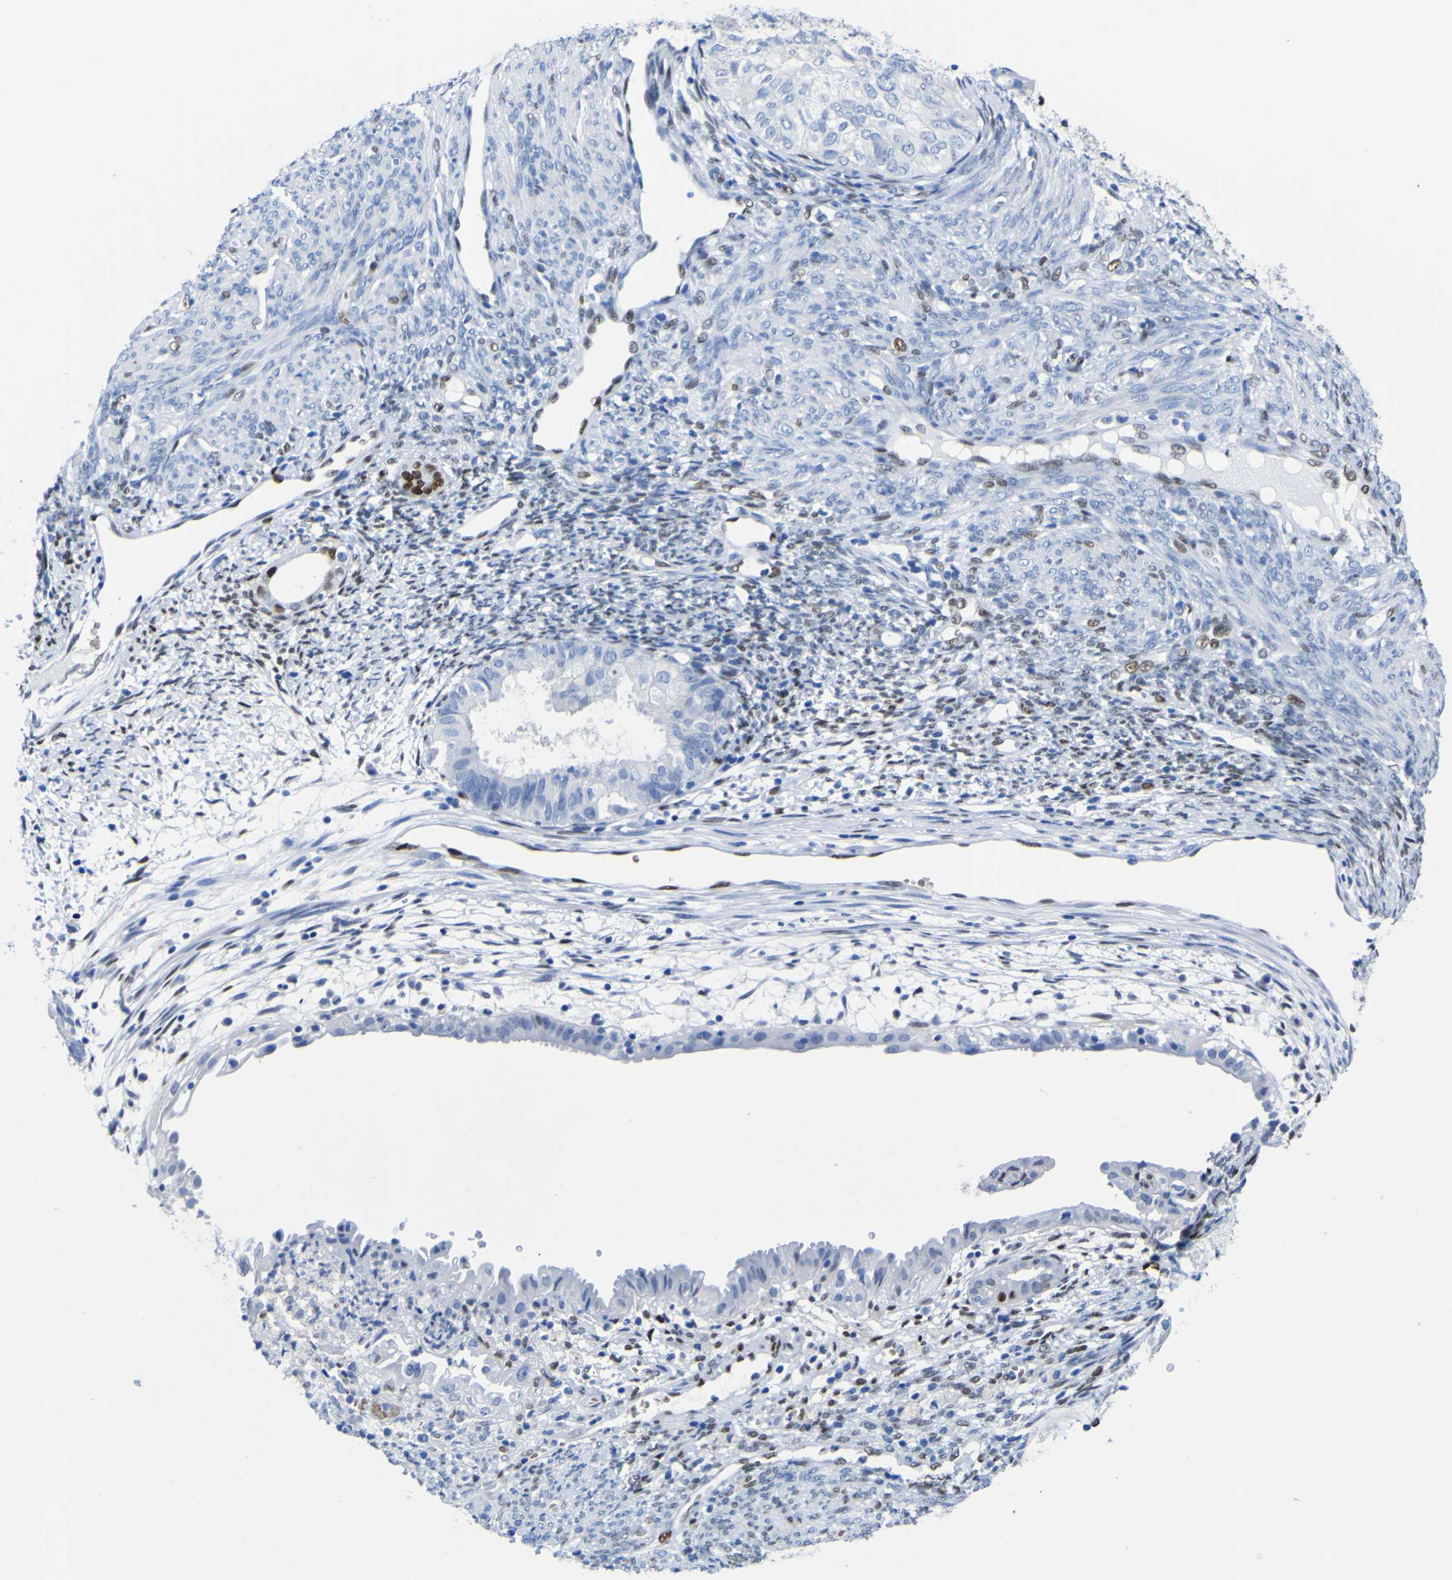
{"staining": {"intensity": "negative", "quantity": "none", "location": "none"}, "tissue": "cervical cancer", "cell_type": "Tumor cells", "image_type": "cancer", "snomed": [{"axis": "morphology", "description": "Normal tissue, NOS"}, {"axis": "morphology", "description": "Adenocarcinoma, NOS"}, {"axis": "topography", "description": "Cervix"}, {"axis": "topography", "description": "Endometrium"}], "caption": "An image of adenocarcinoma (cervical) stained for a protein demonstrates no brown staining in tumor cells. (Stains: DAB (3,3'-diaminobenzidine) immunohistochemistry with hematoxylin counter stain, Microscopy: brightfield microscopy at high magnification).", "gene": "DACH1", "patient": {"sex": "female", "age": 86}}